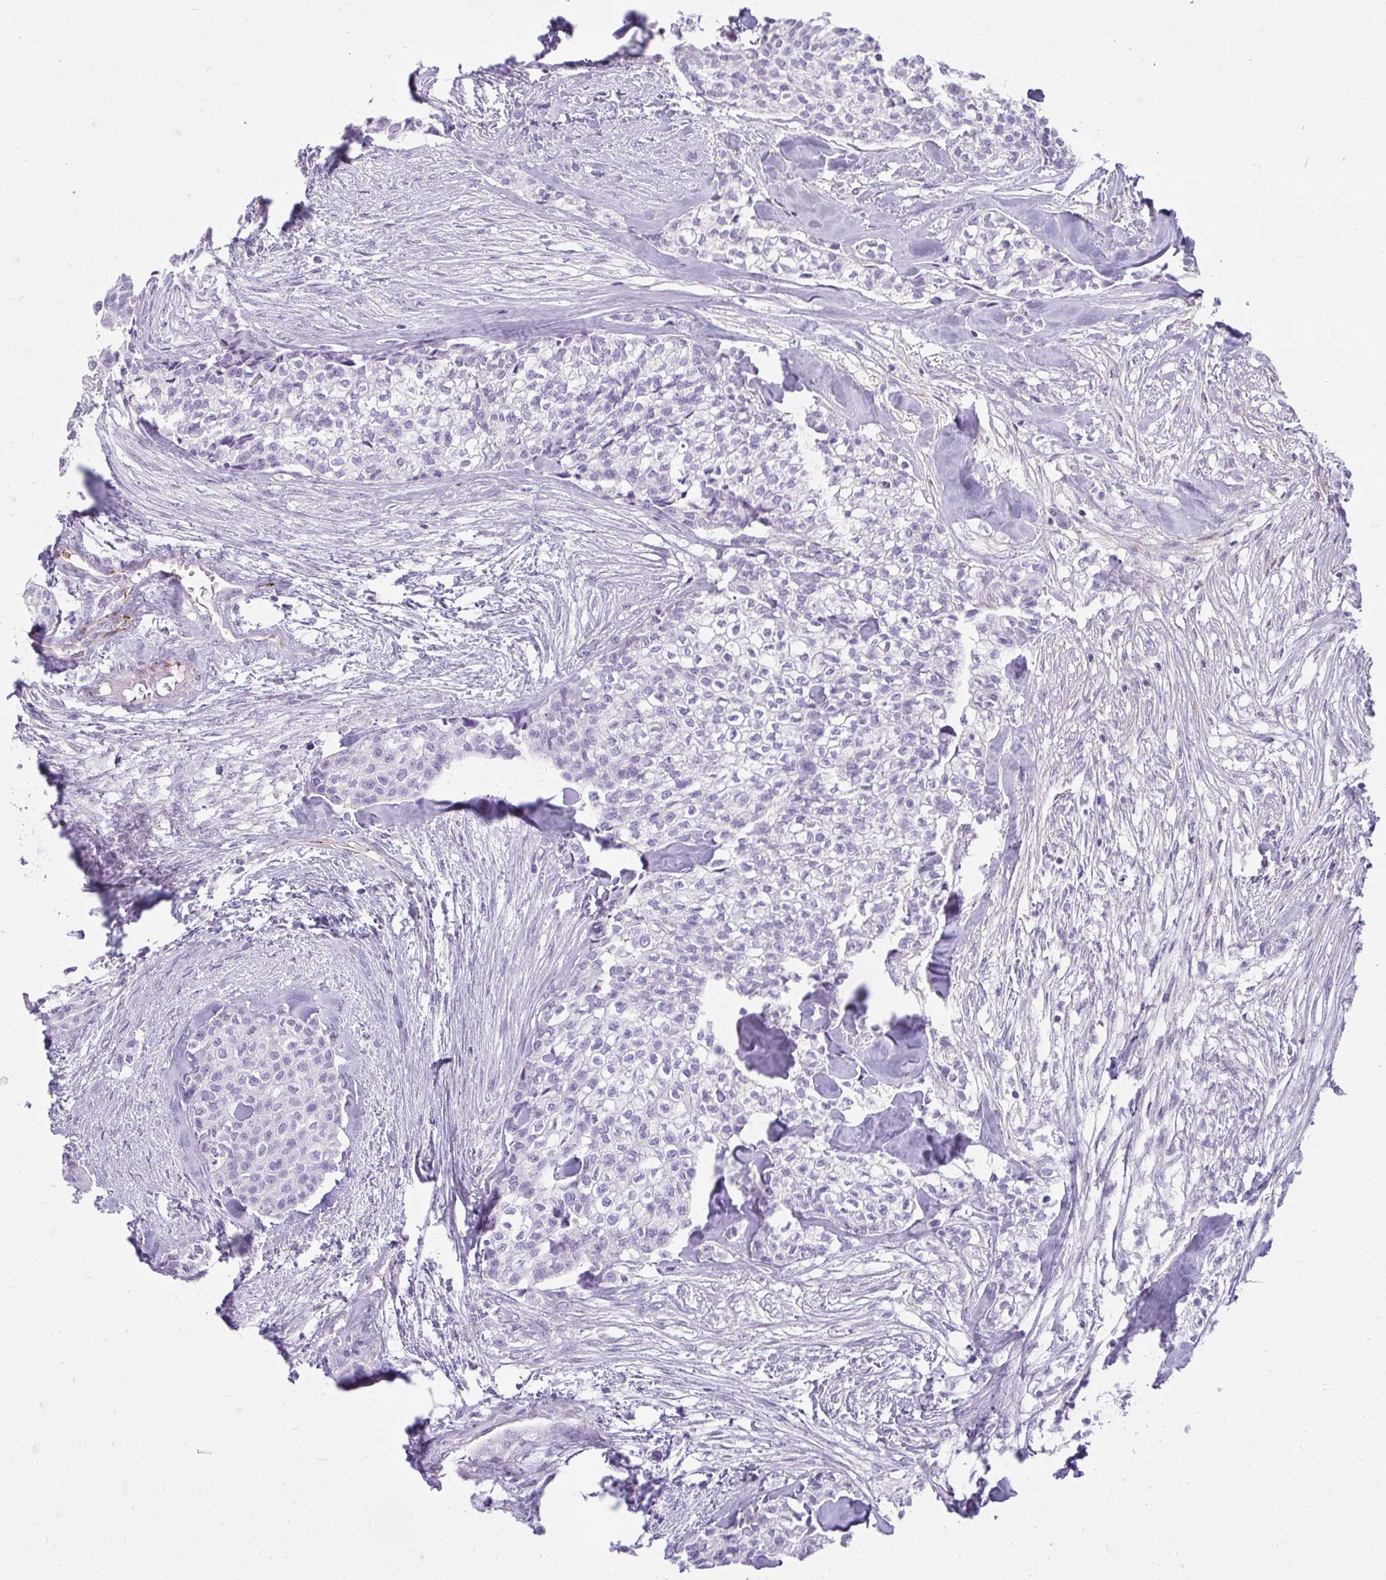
{"staining": {"intensity": "negative", "quantity": "none", "location": "none"}, "tissue": "head and neck cancer", "cell_type": "Tumor cells", "image_type": "cancer", "snomed": [{"axis": "morphology", "description": "Adenocarcinoma, NOS"}, {"axis": "topography", "description": "Head-Neck"}], "caption": "Immunohistochemical staining of human head and neck adenocarcinoma demonstrates no significant expression in tumor cells.", "gene": "CDRT15", "patient": {"sex": "male", "age": 81}}